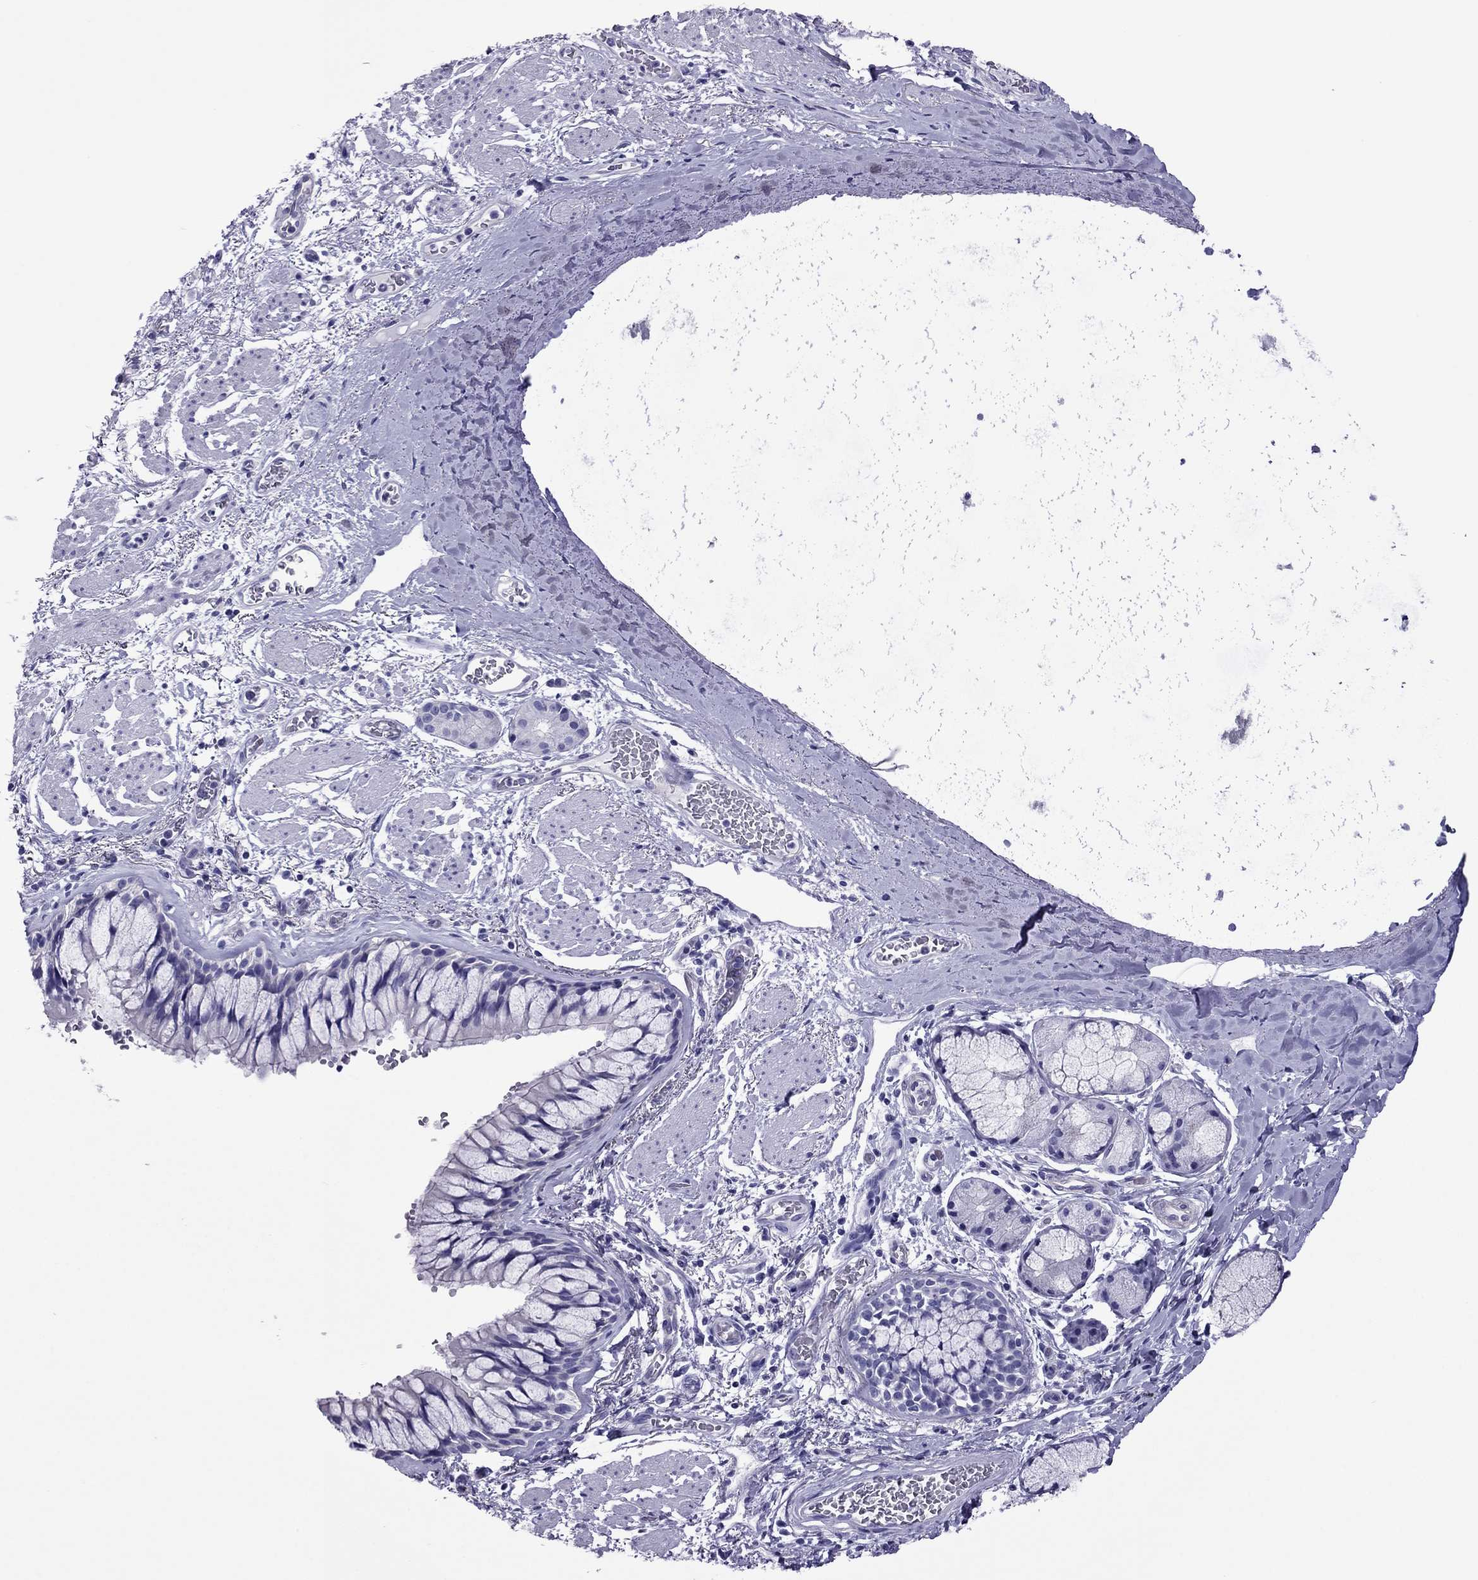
{"staining": {"intensity": "negative", "quantity": "none", "location": "none"}, "tissue": "bronchus", "cell_type": "Respiratory epithelial cells", "image_type": "normal", "snomed": [{"axis": "morphology", "description": "Normal tissue, NOS"}, {"axis": "topography", "description": "Bronchus"}, {"axis": "topography", "description": "Lung"}], "caption": "Immunohistochemistry (IHC) micrograph of unremarkable bronchus: bronchus stained with DAB exhibits no significant protein expression in respiratory epithelial cells. (DAB (3,3'-diaminobenzidine) immunohistochemistry (IHC) with hematoxylin counter stain).", "gene": "MYL11", "patient": {"sex": "female", "age": 57}}